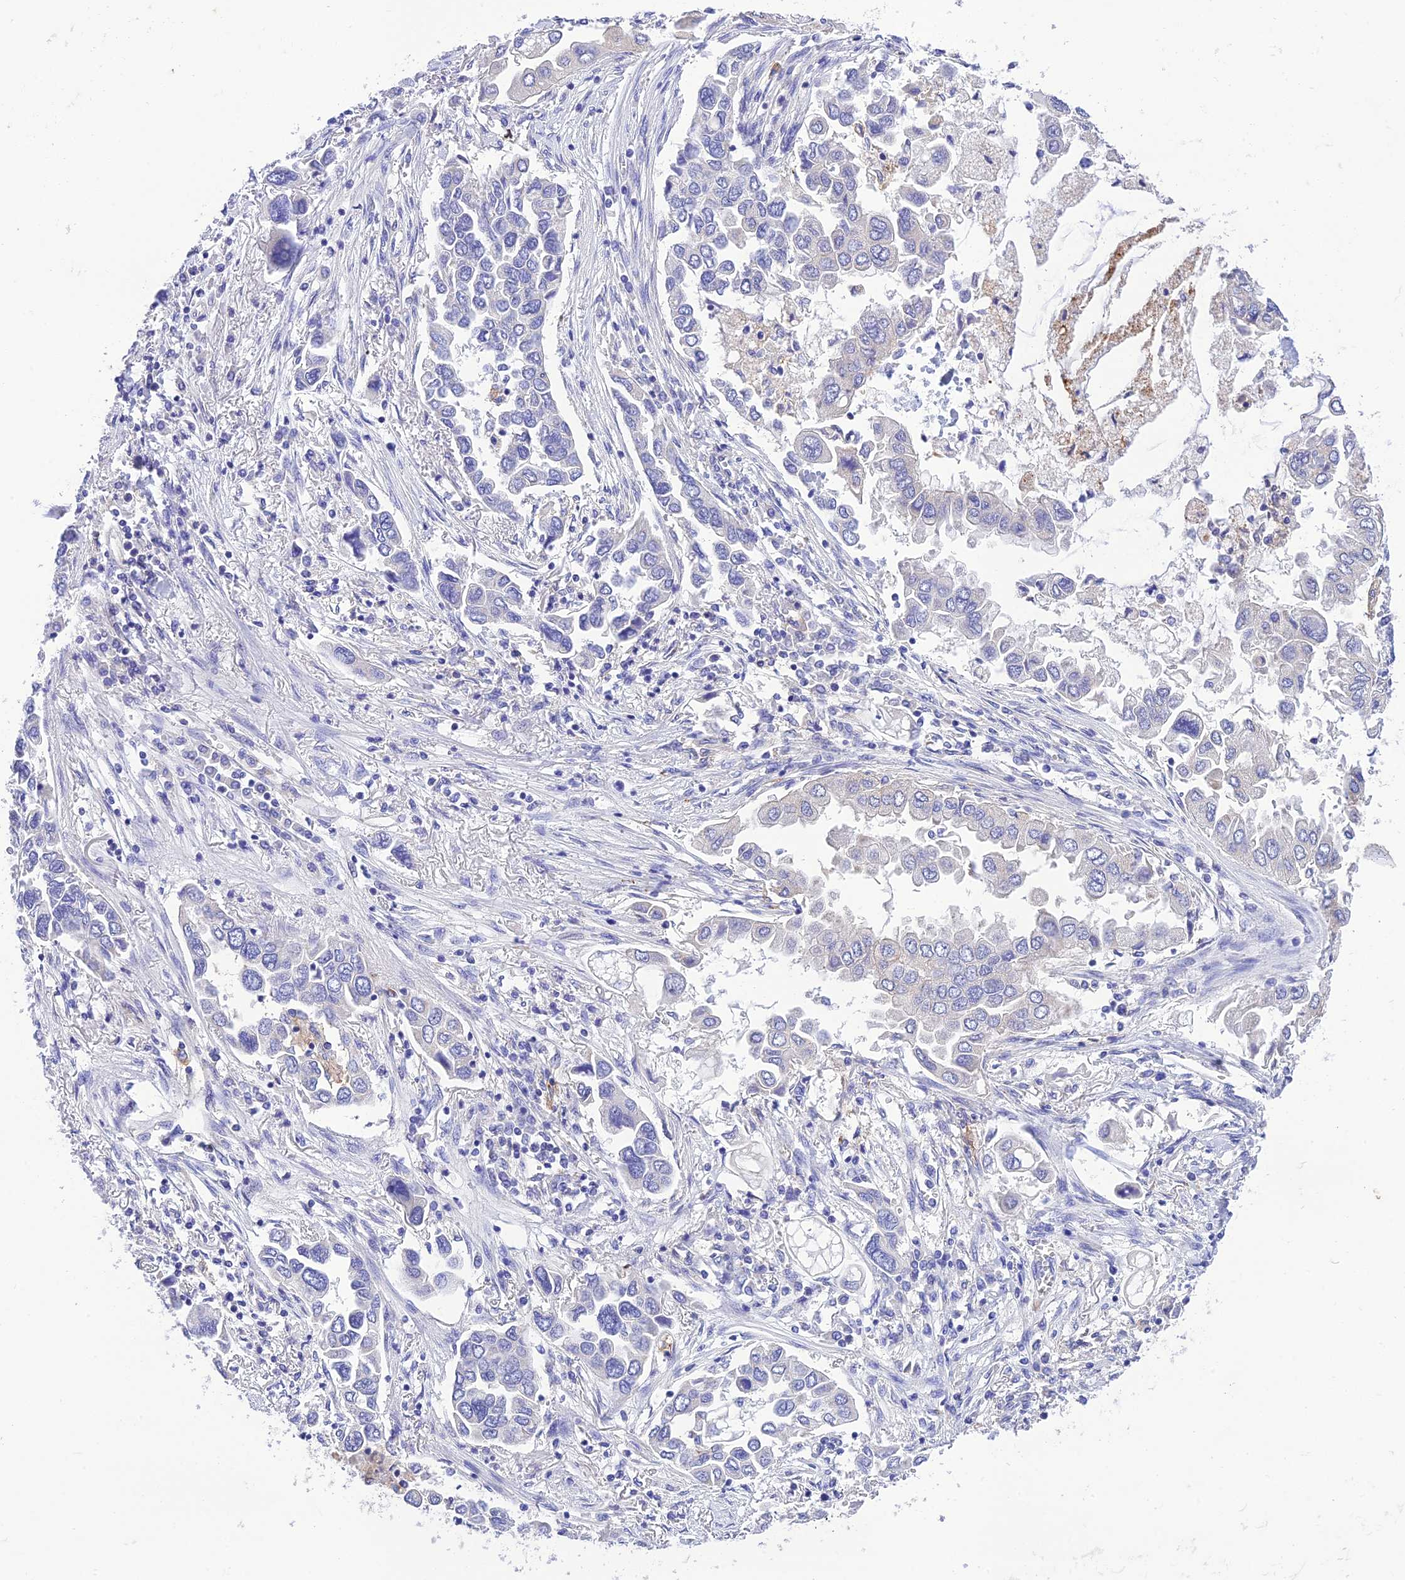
{"staining": {"intensity": "negative", "quantity": "none", "location": "none"}, "tissue": "lung cancer", "cell_type": "Tumor cells", "image_type": "cancer", "snomed": [{"axis": "morphology", "description": "Adenocarcinoma, NOS"}, {"axis": "topography", "description": "Lung"}], "caption": "The immunohistochemistry (IHC) histopathology image has no significant staining in tumor cells of lung adenocarcinoma tissue.", "gene": "MS4A5", "patient": {"sex": "female", "age": 76}}